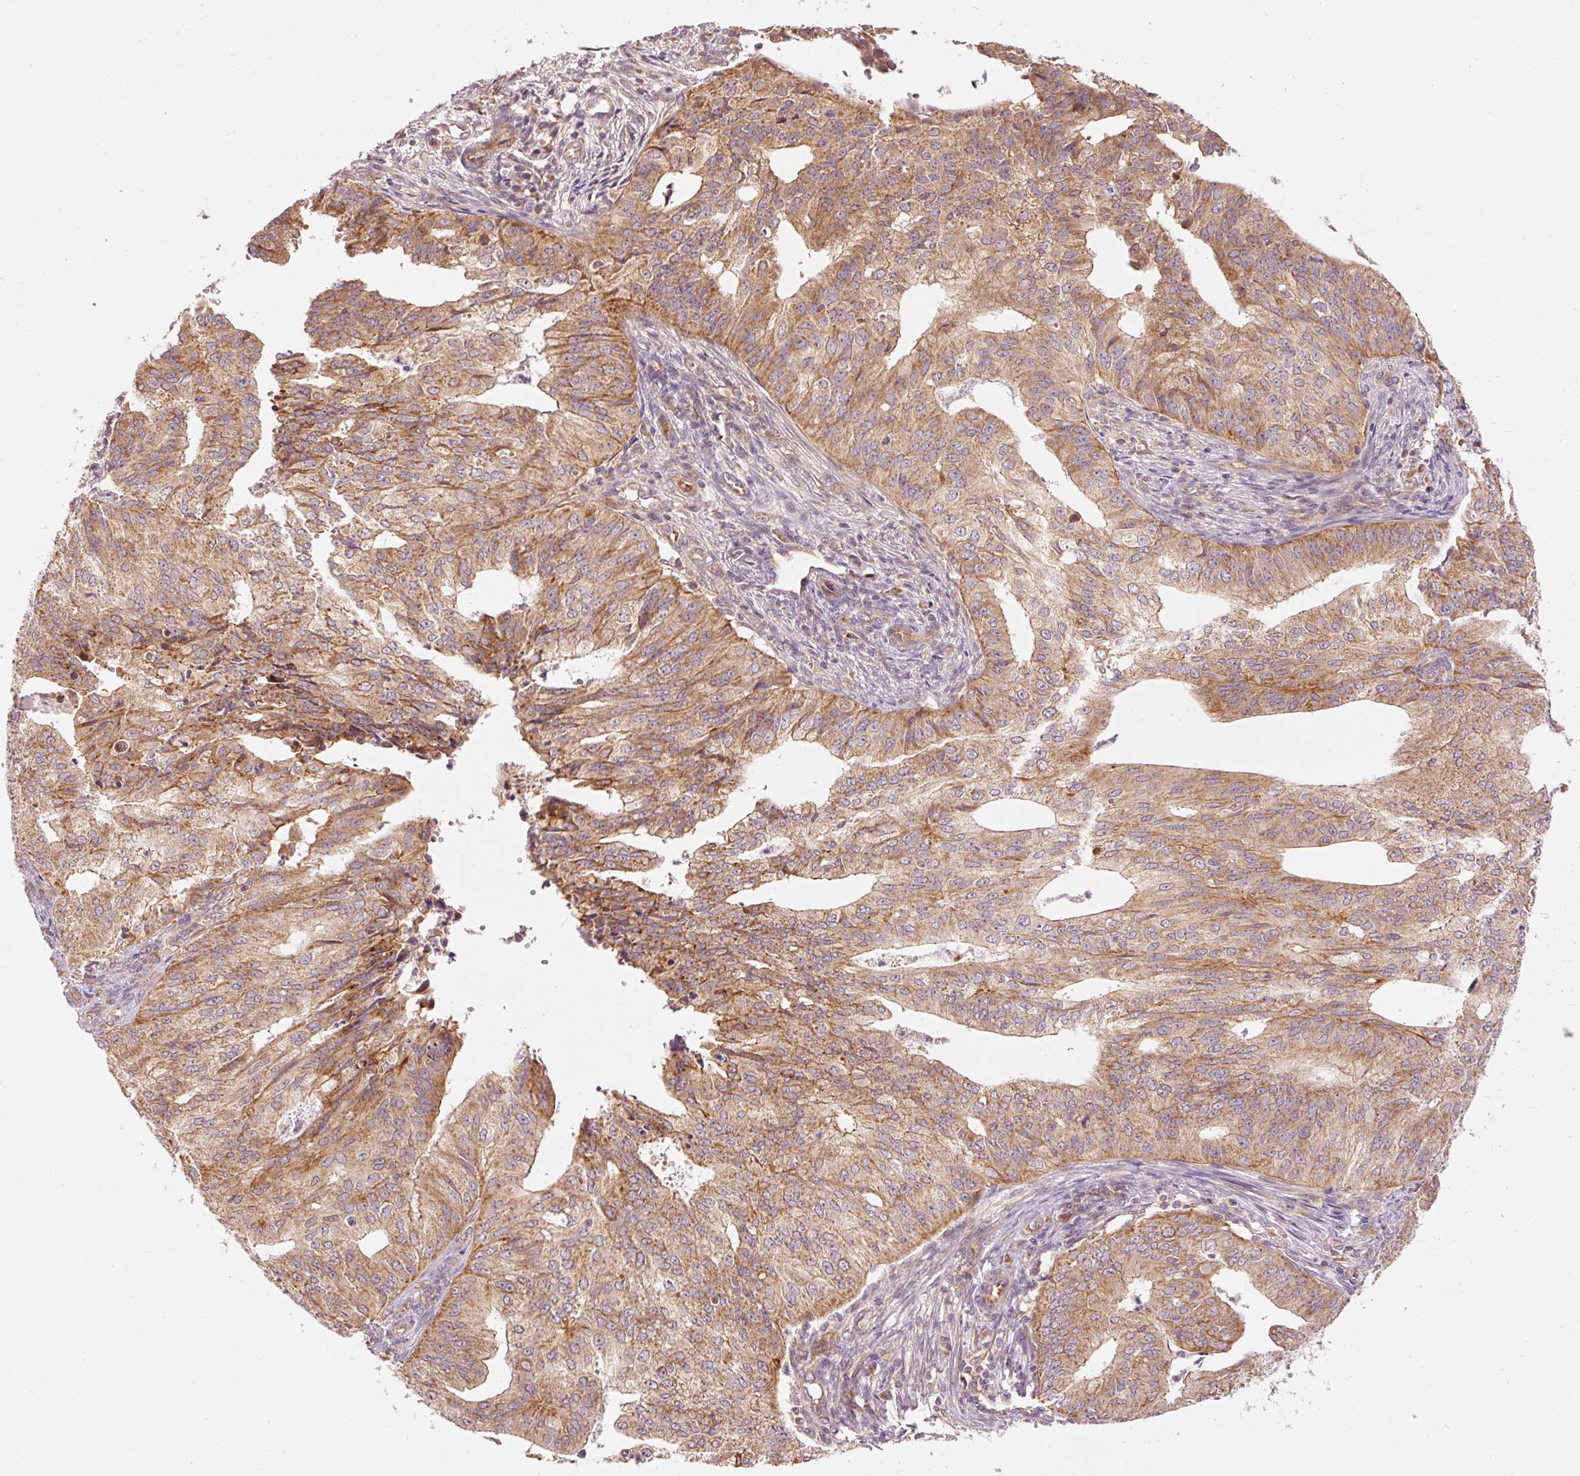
{"staining": {"intensity": "moderate", "quantity": ">75%", "location": "cytoplasmic/membranous"}, "tissue": "endometrial cancer", "cell_type": "Tumor cells", "image_type": "cancer", "snomed": [{"axis": "morphology", "description": "Adenocarcinoma, NOS"}, {"axis": "topography", "description": "Endometrium"}], "caption": "This is a micrograph of immunohistochemistry staining of endometrial adenocarcinoma, which shows moderate expression in the cytoplasmic/membranous of tumor cells.", "gene": "ADCY4", "patient": {"sex": "female", "age": 50}}